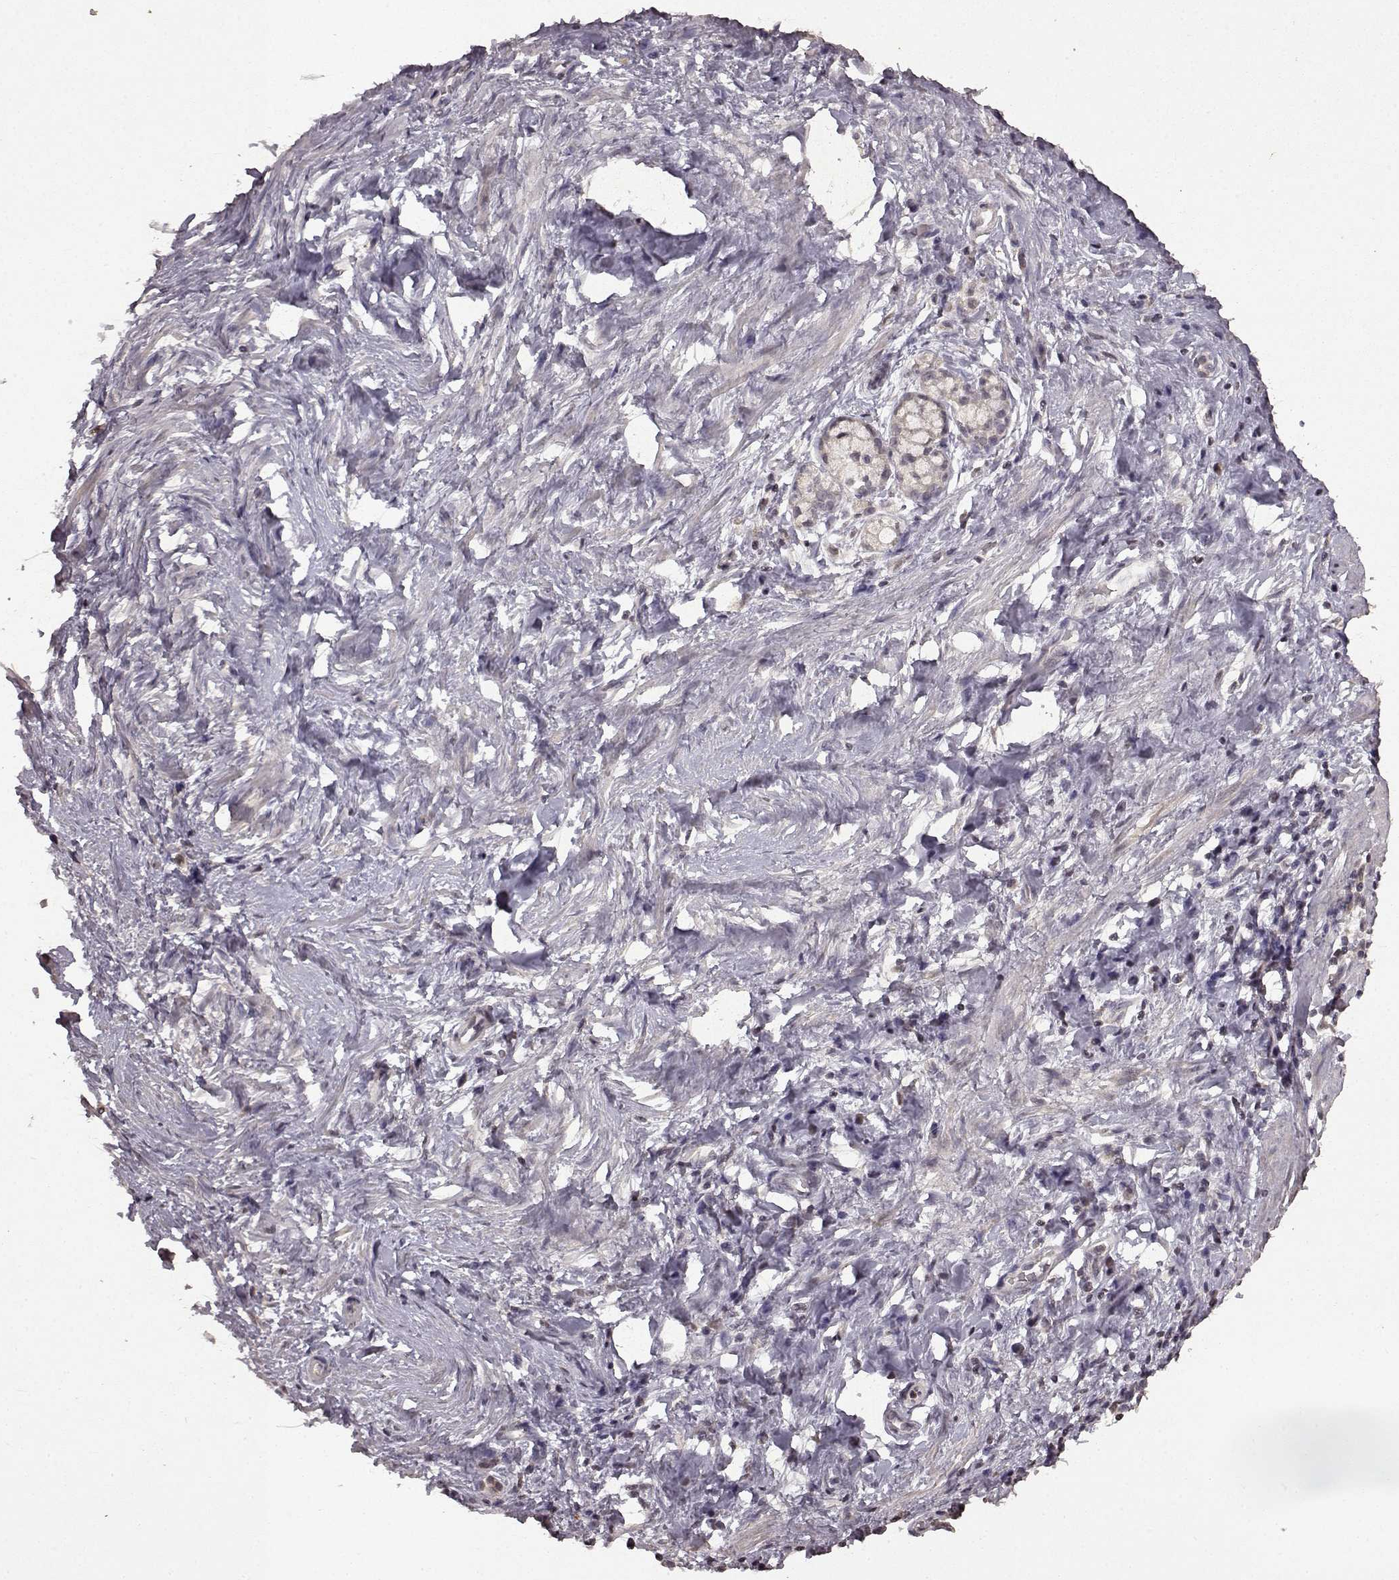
{"staining": {"intensity": "negative", "quantity": "none", "location": "none"}, "tissue": "stomach cancer", "cell_type": "Tumor cells", "image_type": "cancer", "snomed": [{"axis": "morphology", "description": "Adenocarcinoma, NOS"}, {"axis": "topography", "description": "Stomach"}], "caption": "High power microscopy histopathology image of an IHC histopathology image of stomach cancer, revealing no significant positivity in tumor cells.", "gene": "LHB", "patient": {"sex": "male", "age": 58}}